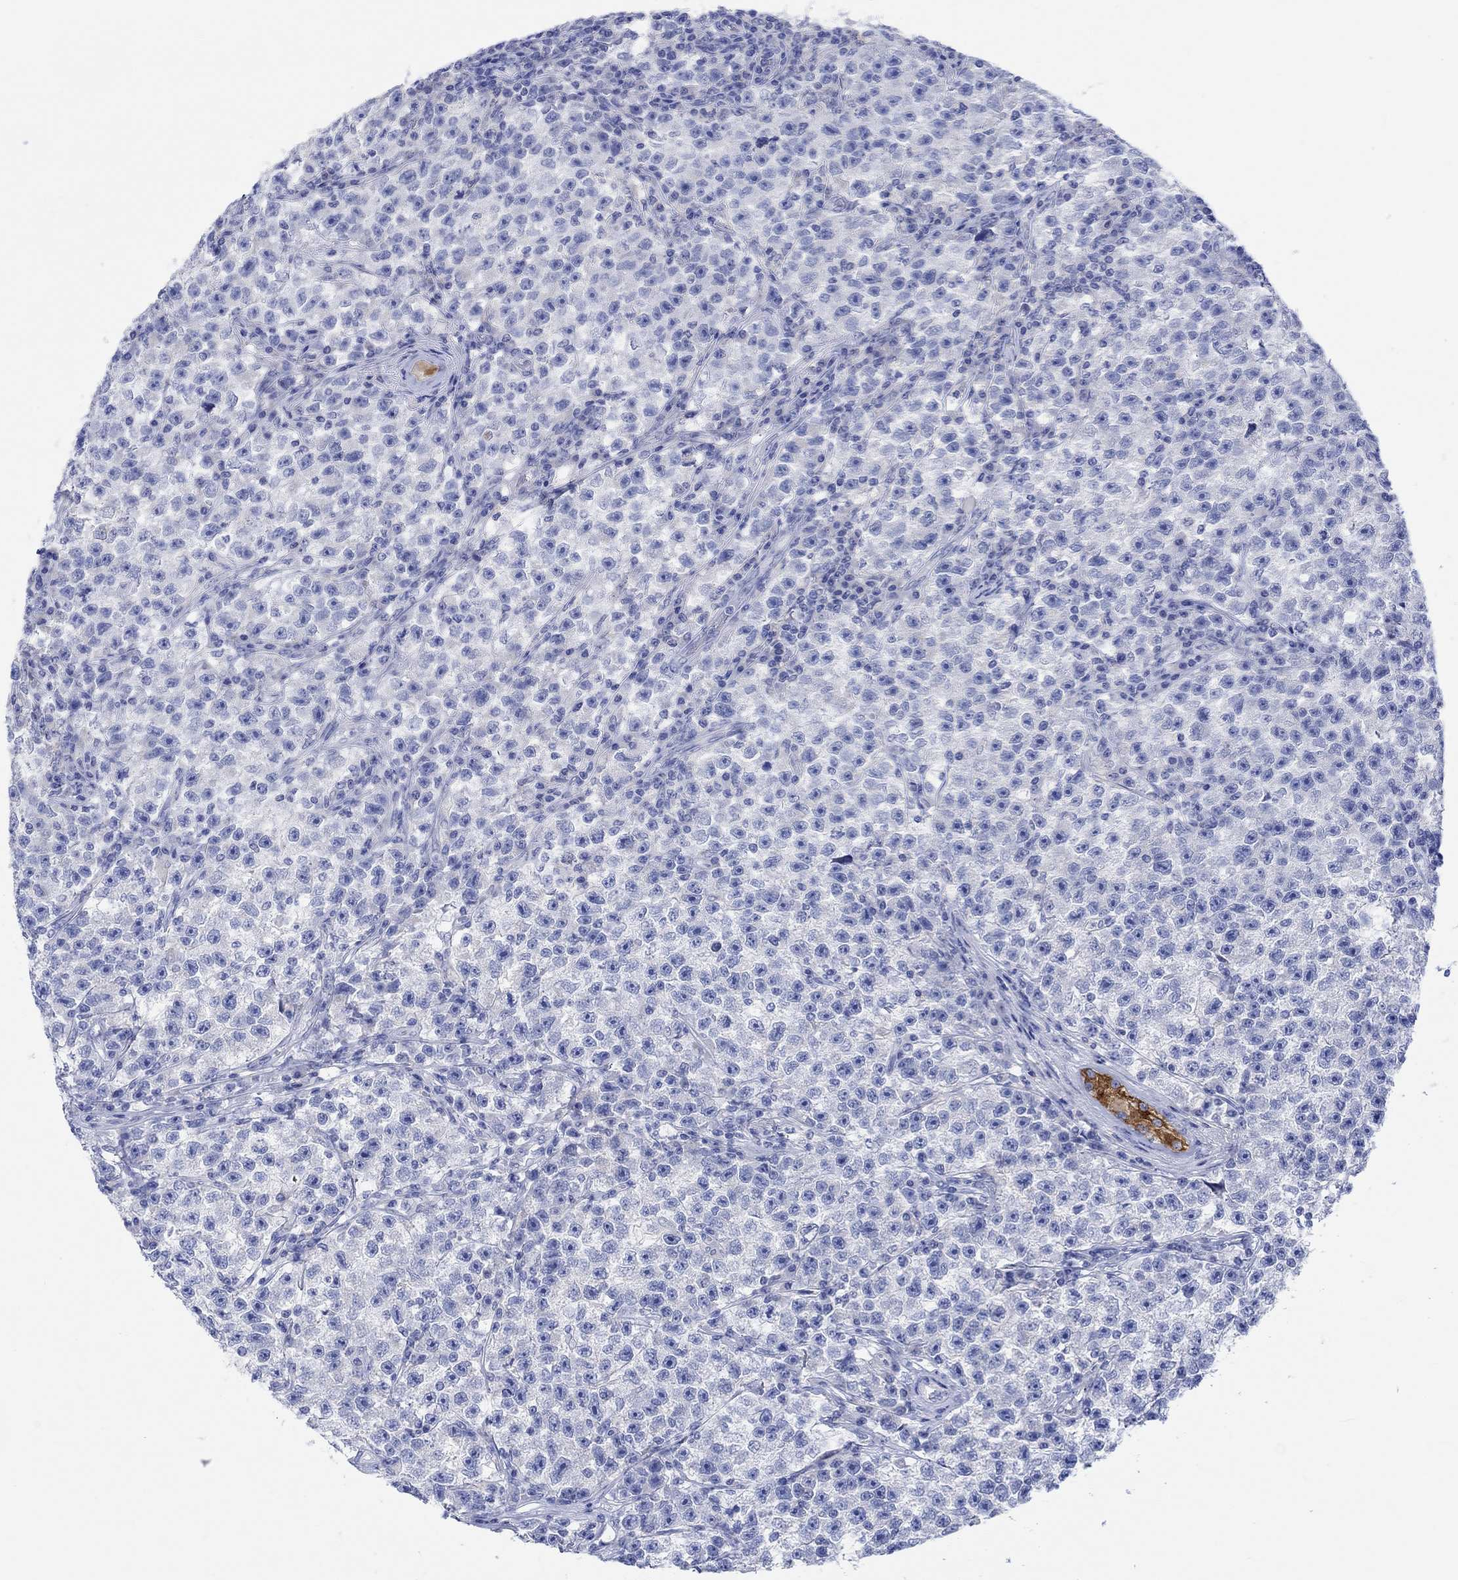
{"staining": {"intensity": "negative", "quantity": "none", "location": "none"}, "tissue": "testis cancer", "cell_type": "Tumor cells", "image_type": "cancer", "snomed": [{"axis": "morphology", "description": "Seminoma, NOS"}, {"axis": "topography", "description": "Testis"}], "caption": "High magnification brightfield microscopy of testis cancer (seminoma) stained with DAB (brown) and counterstained with hematoxylin (blue): tumor cells show no significant positivity.", "gene": "REEP6", "patient": {"sex": "male", "age": 22}}